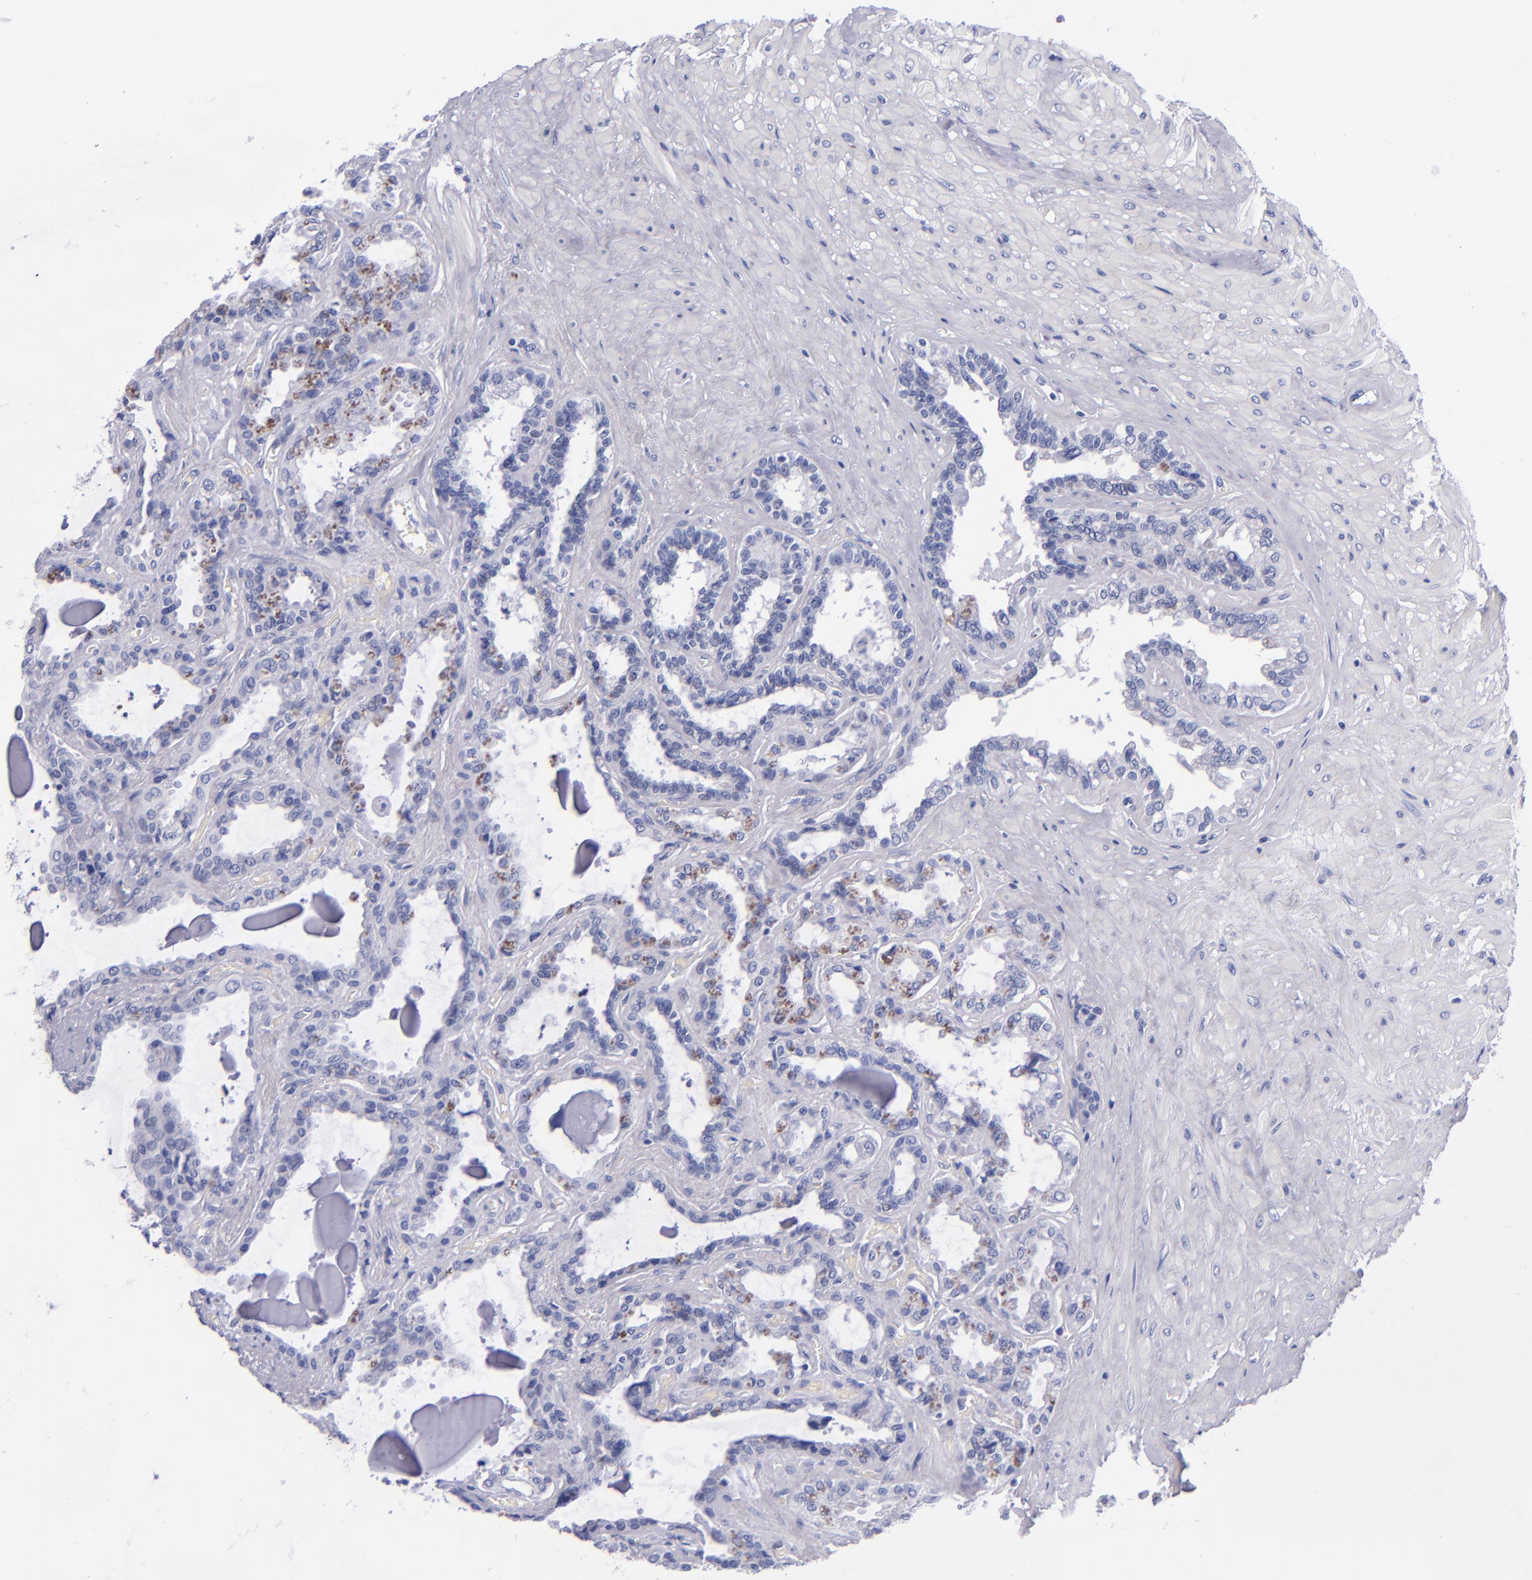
{"staining": {"intensity": "moderate", "quantity": "<25%", "location": "nuclear"}, "tissue": "seminal vesicle", "cell_type": "Glandular cells", "image_type": "normal", "snomed": [{"axis": "morphology", "description": "Normal tissue, NOS"}, {"axis": "morphology", "description": "Inflammation, NOS"}, {"axis": "topography", "description": "Urinary bladder"}, {"axis": "topography", "description": "Prostate"}, {"axis": "topography", "description": "Seminal veicle"}], "caption": "Moderate nuclear positivity for a protein is present in approximately <25% of glandular cells of normal seminal vesicle using IHC.", "gene": "MCM7", "patient": {"sex": "male", "age": 82}}